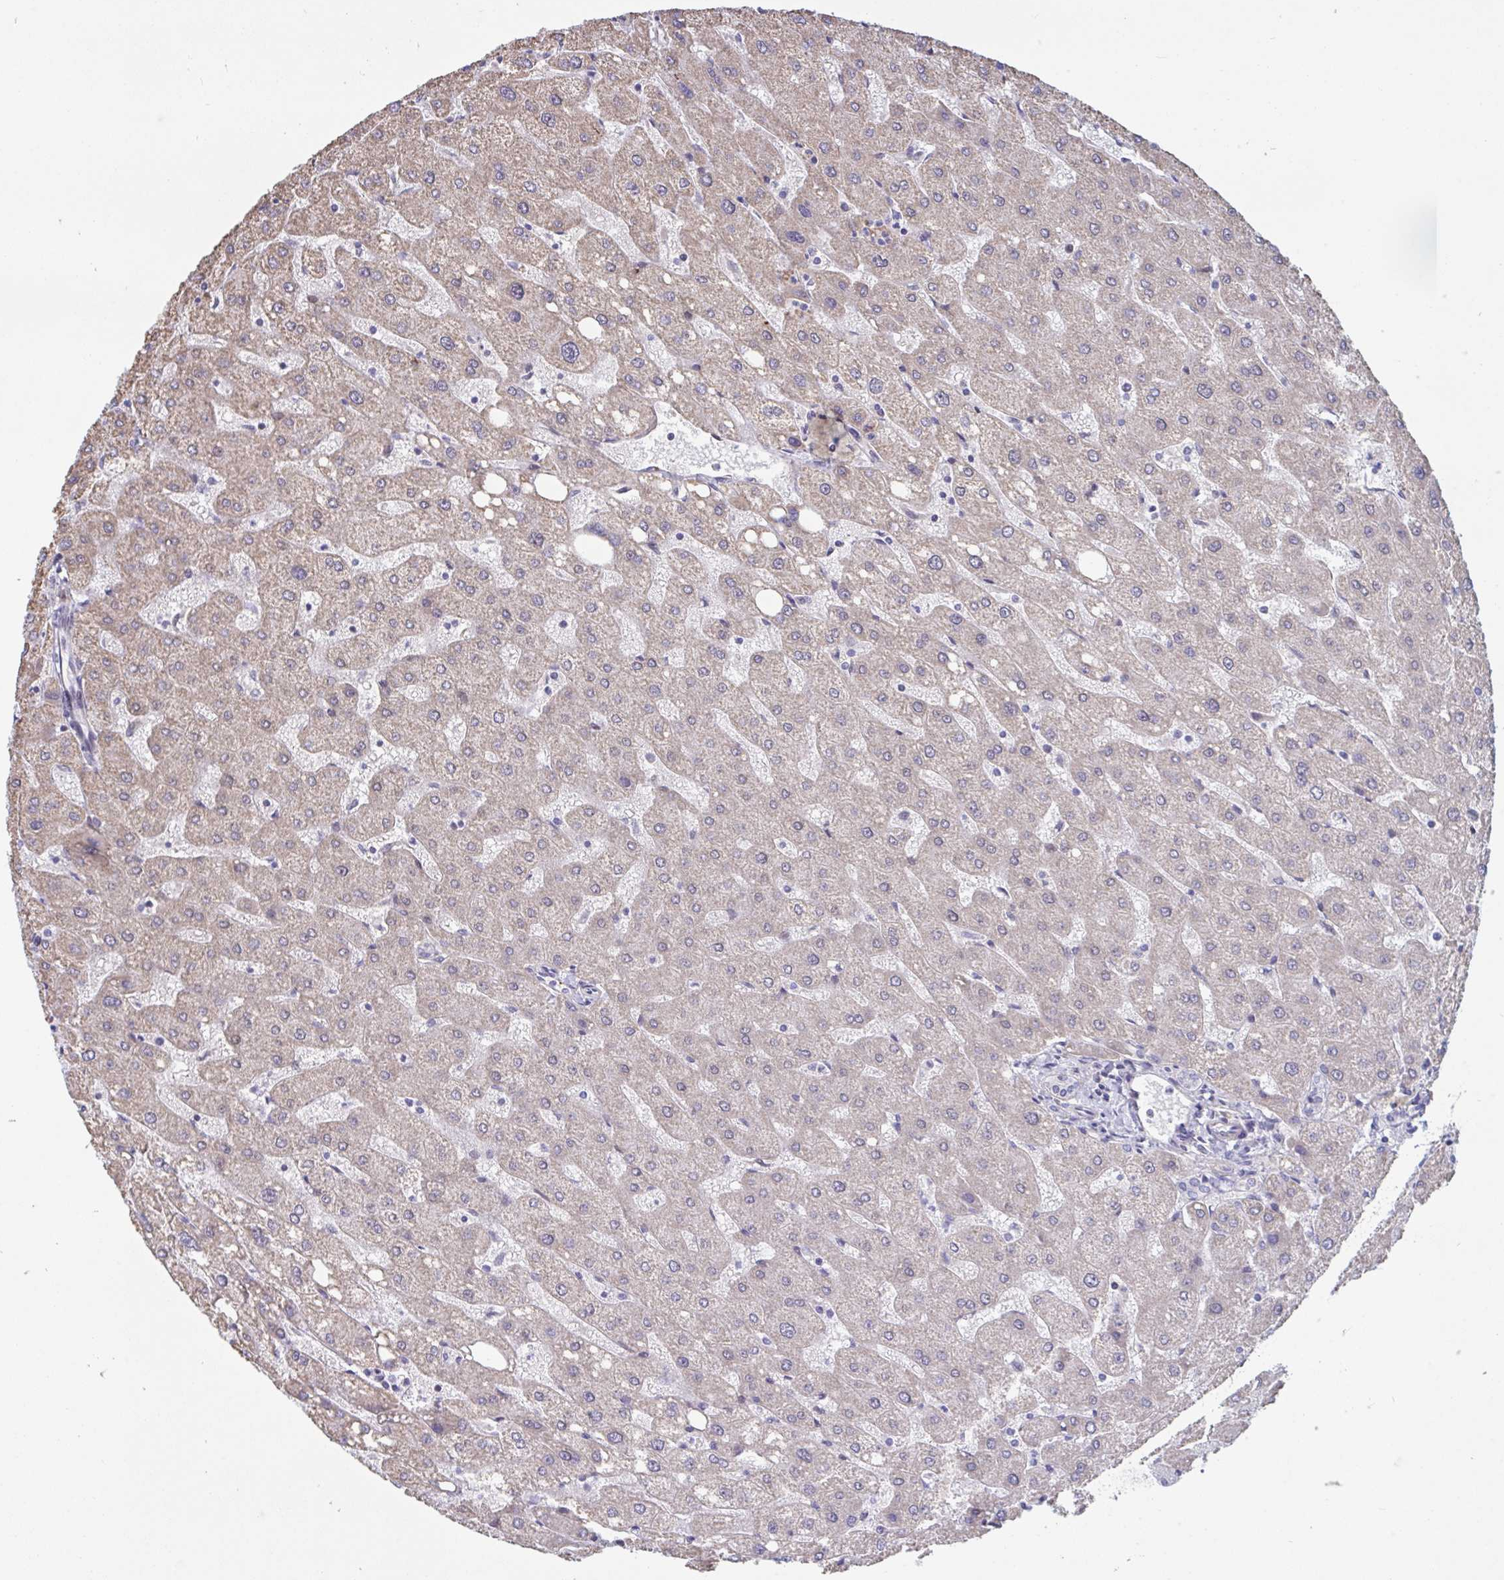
{"staining": {"intensity": "negative", "quantity": "none", "location": "none"}, "tissue": "liver", "cell_type": "Cholangiocytes", "image_type": "normal", "snomed": [{"axis": "morphology", "description": "Normal tissue, NOS"}, {"axis": "topography", "description": "Liver"}], "caption": "Image shows no protein staining in cholangiocytes of unremarkable liver.", "gene": "IL37", "patient": {"sex": "male", "age": 67}}